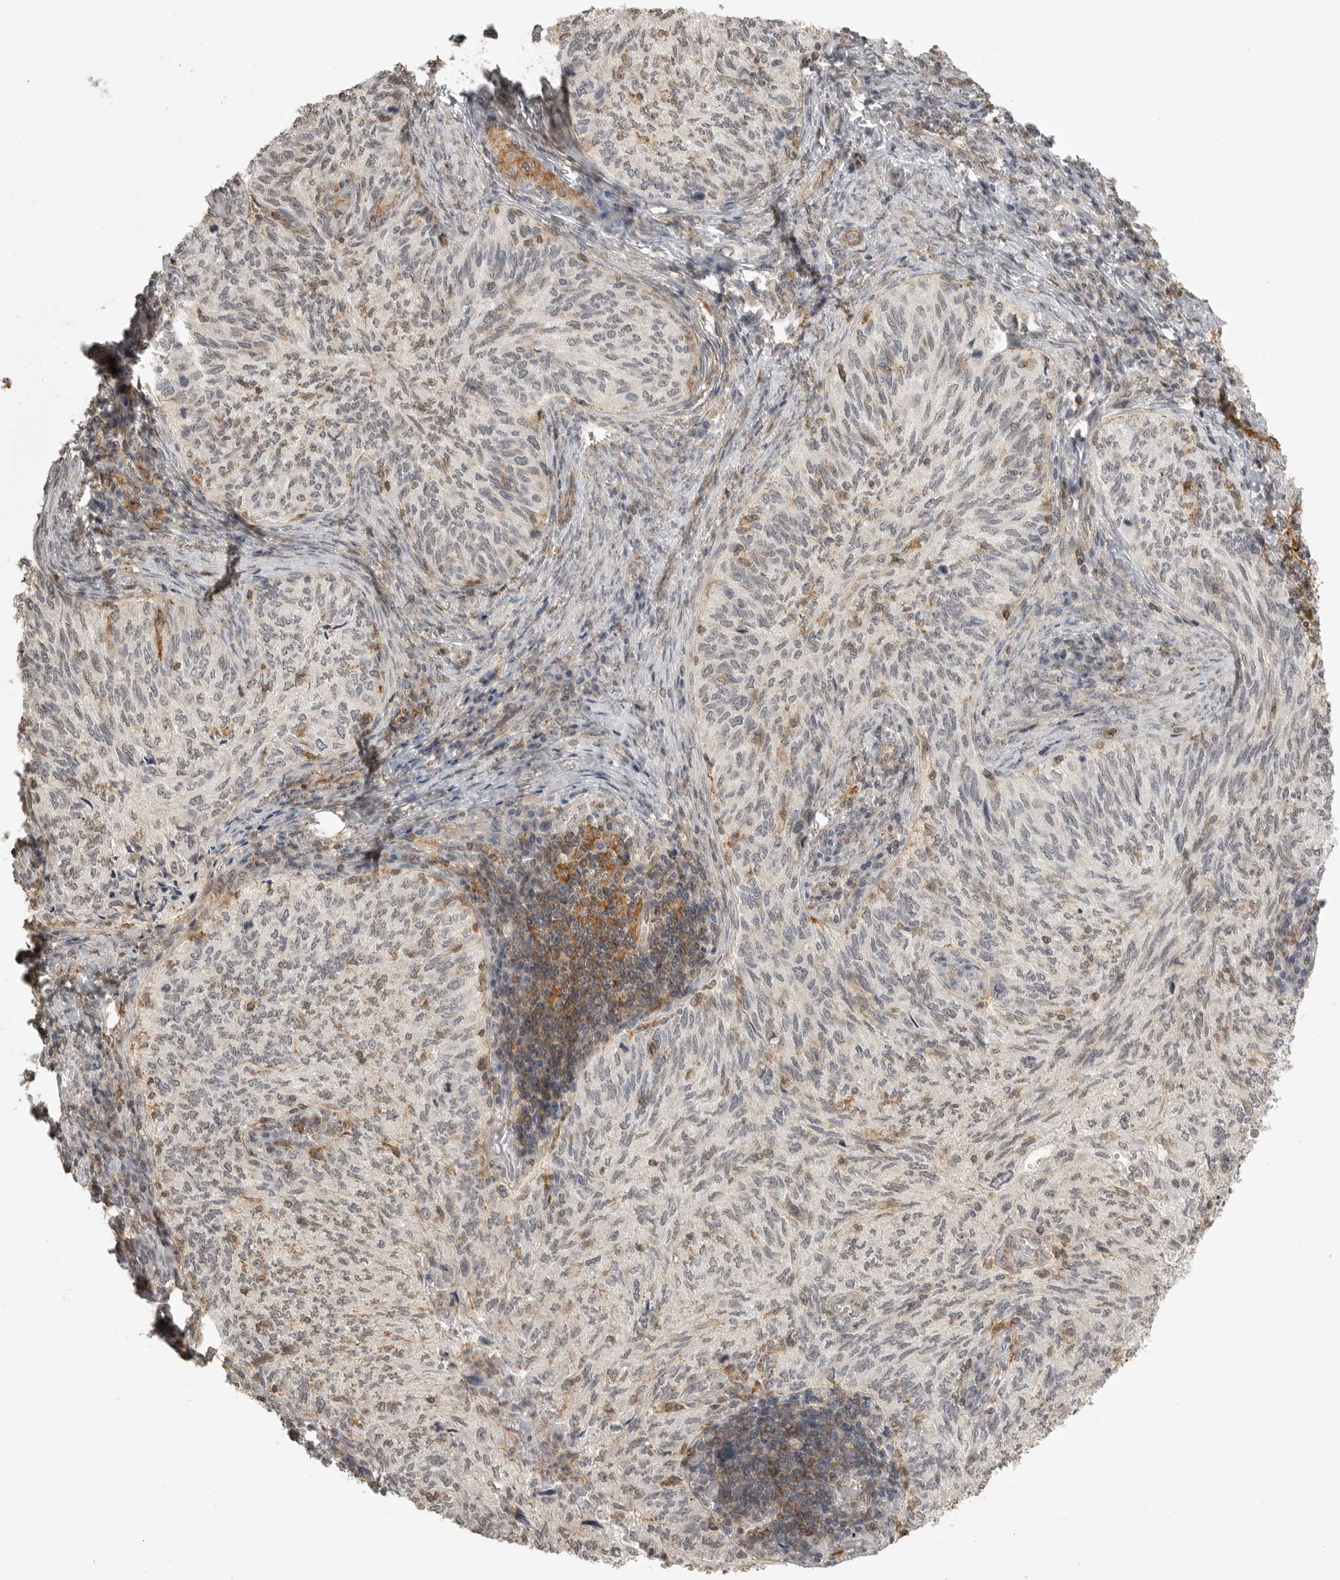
{"staining": {"intensity": "weak", "quantity": "25%-75%", "location": "cytoplasmic/membranous"}, "tissue": "cervical cancer", "cell_type": "Tumor cells", "image_type": "cancer", "snomed": [{"axis": "morphology", "description": "Squamous cell carcinoma, NOS"}, {"axis": "topography", "description": "Cervix"}], "caption": "There is low levels of weak cytoplasmic/membranous expression in tumor cells of cervical squamous cell carcinoma, as demonstrated by immunohistochemical staining (brown color).", "gene": "GPC2", "patient": {"sex": "female", "age": 30}}